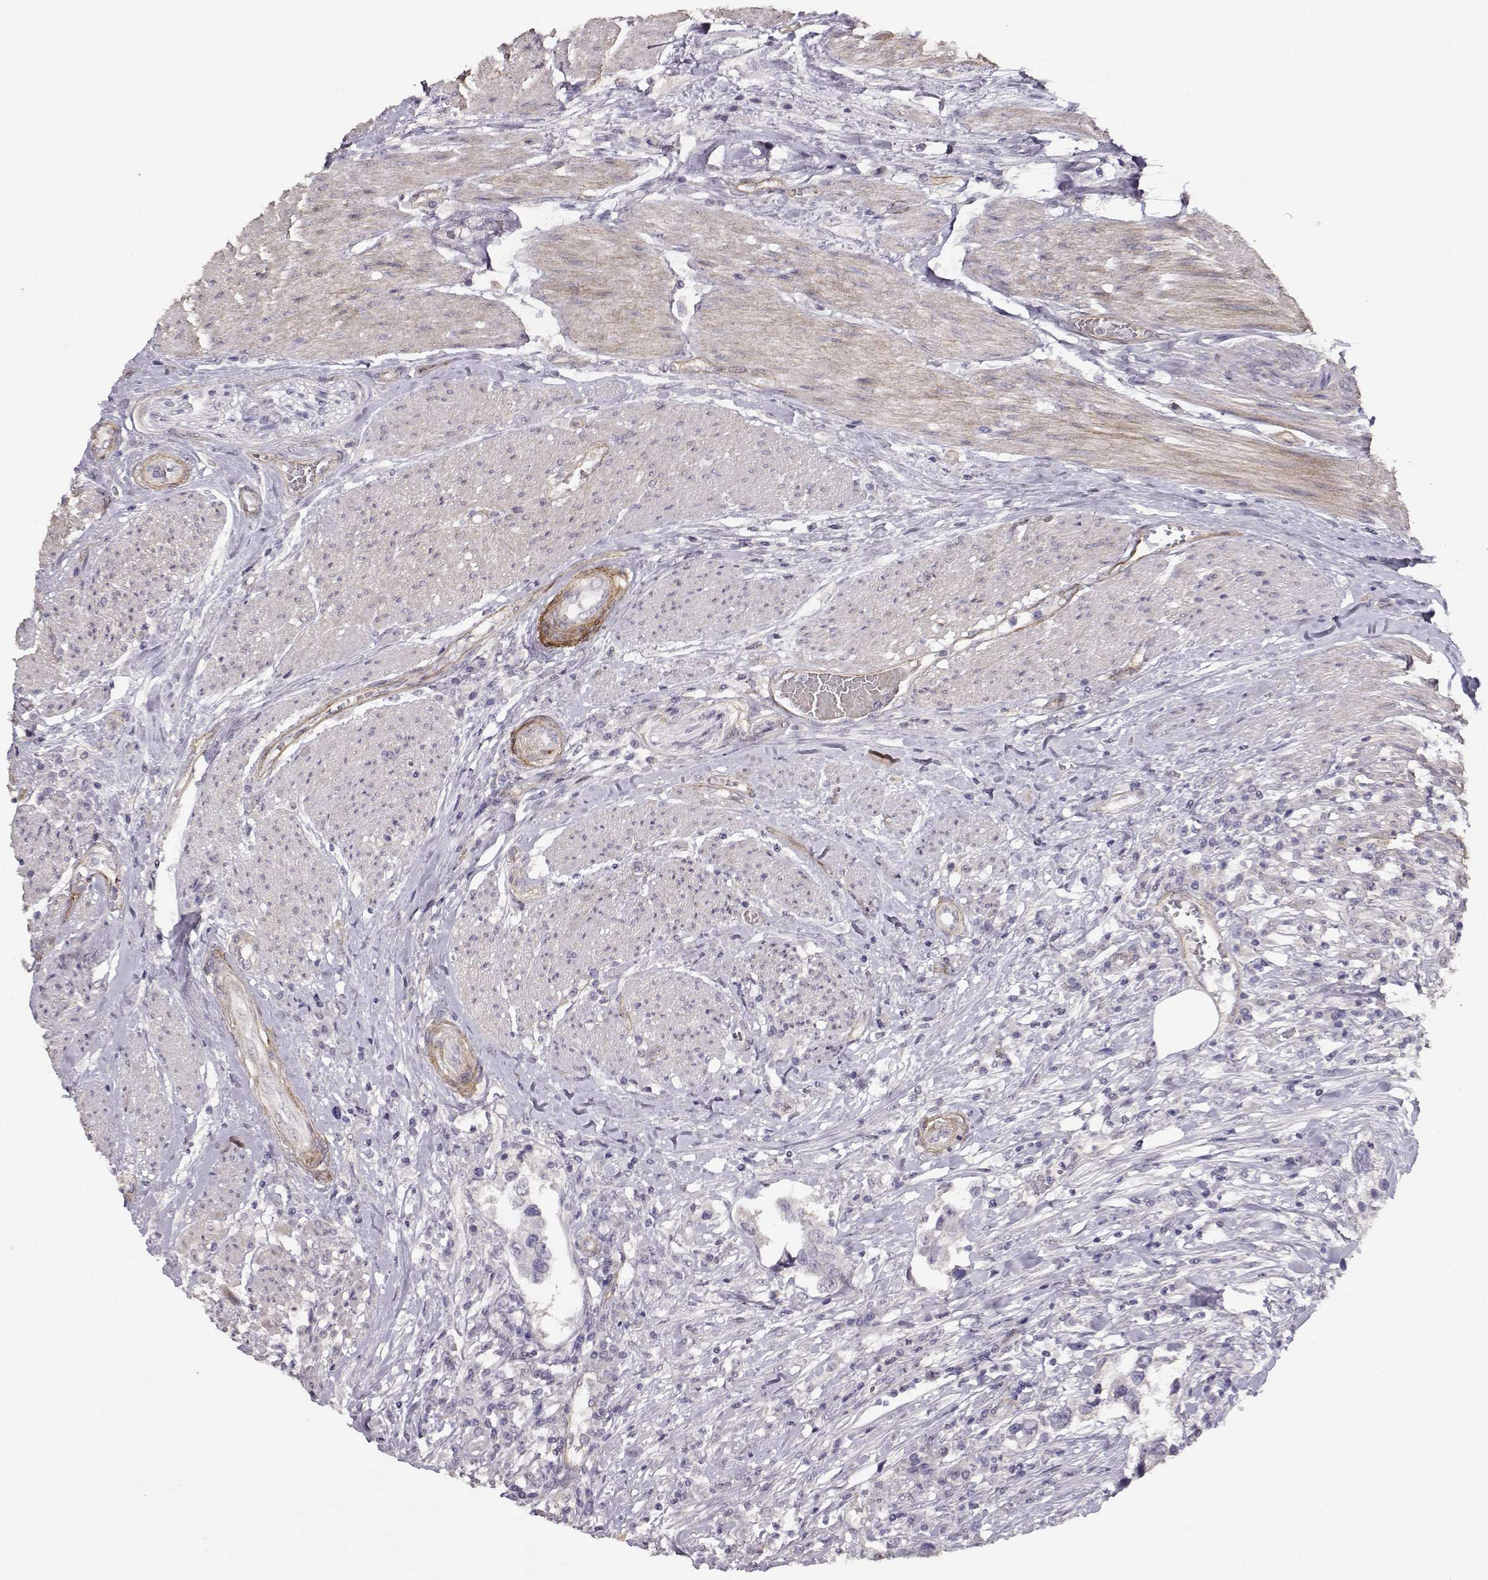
{"staining": {"intensity": "negative", "quantity": "none", "location": "none"}, "tissue": "urothelial cancer", "cell_type": "Tumor cells", "image_type": "cancer", "snomed": [{"axis": "morphology", "description": "Urothelial carcinoma, NOS"}, {"axis": "morphology", "description": "Urothelial carcinoma, High grade"}, {"axis": "topography", "description": "Urinary bladder"}], "caption": "Protein analysis of urothelial carcinoma (high-grade) displays no significant staining in tumor cells. (Immunohistochemistry (ihc), brightfield microscopy, high magnification).", "gene": "LAMA5", "patient": {"sex": "male", "age": 63}}